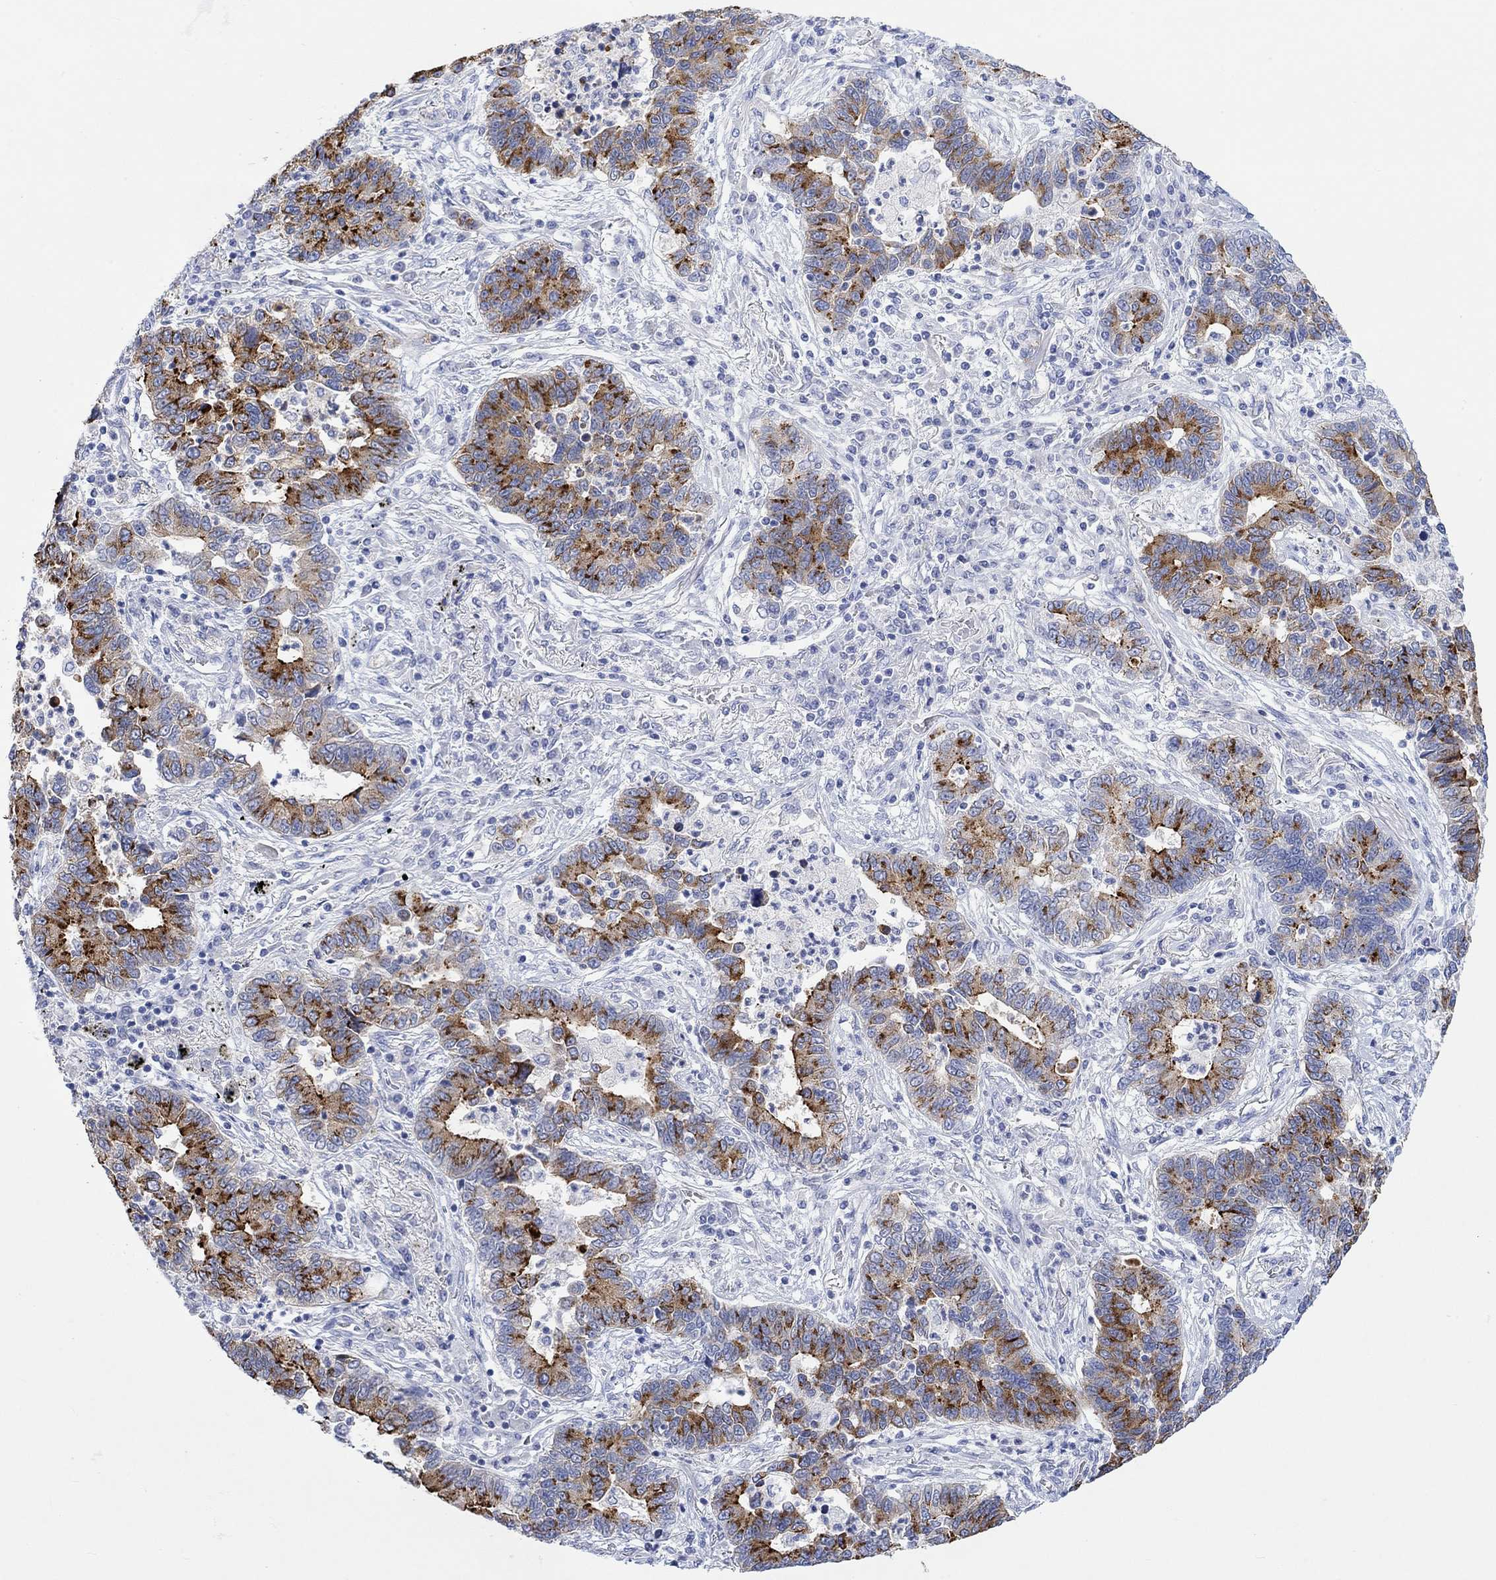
{"staining": {"intensity": "strong", "quantity": "25%-75%", "location": "cytoplasmic/membranous"}, "tissue": "lung cancer", "cell_type": "Tumor cells", "image_type": "cancer", "snomed": [{"axis": "morphology", "description": "Adenocarcinoma, NOS"}, {"axis": "topography", "description": "Lung"}], "caption": "Immunohistochemical staining of lung cancer shows high levels of strong cytoplasmic/membranous protein expression in about 25%-75% of tumor cells. (IHC, brightfield microscopy, high magnification).", "gene": "CALCA", "patient": {"sex": "female", "age": 57}}